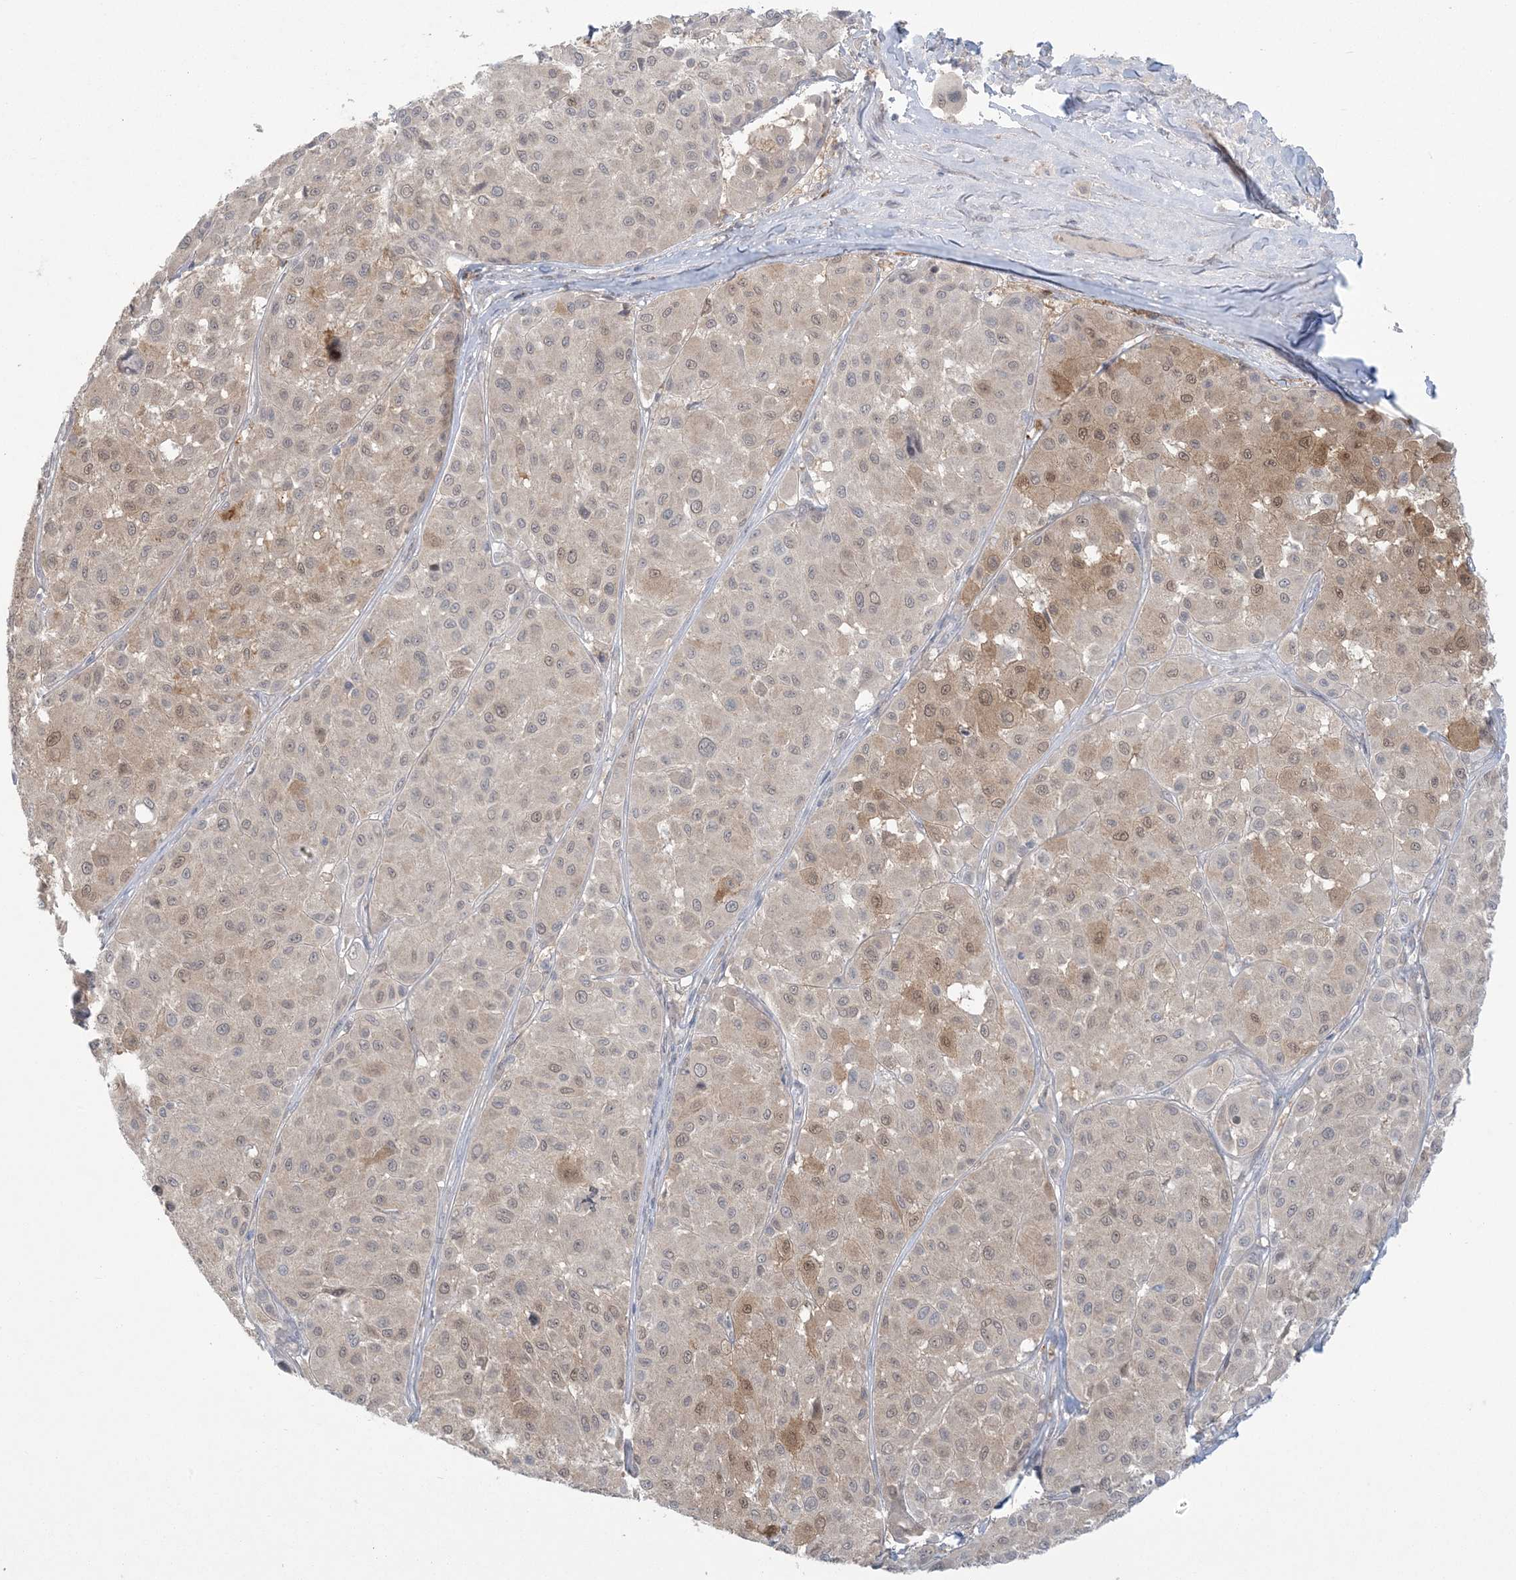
{"staining": {"intensity": "weak", "quantity": "<25%", "location": "cytoplasmic/membranous,nuclear"}, "tissue": "melanoma", "cell_type": "Tumor cells", "image_type": "cancer", "snomed": [{"axis": "morphology", "description": "Malignant melanoma, Metastatic site"}, {"axis": "topography", "description": "Soft tissue"}], "caption": "Immunohistochemical staining of malignant melanoma (metastatic site) displays no significant expression in tumor cells.", "gene": "NRBP2", "patient": {"sex": "male", "age": 41}}